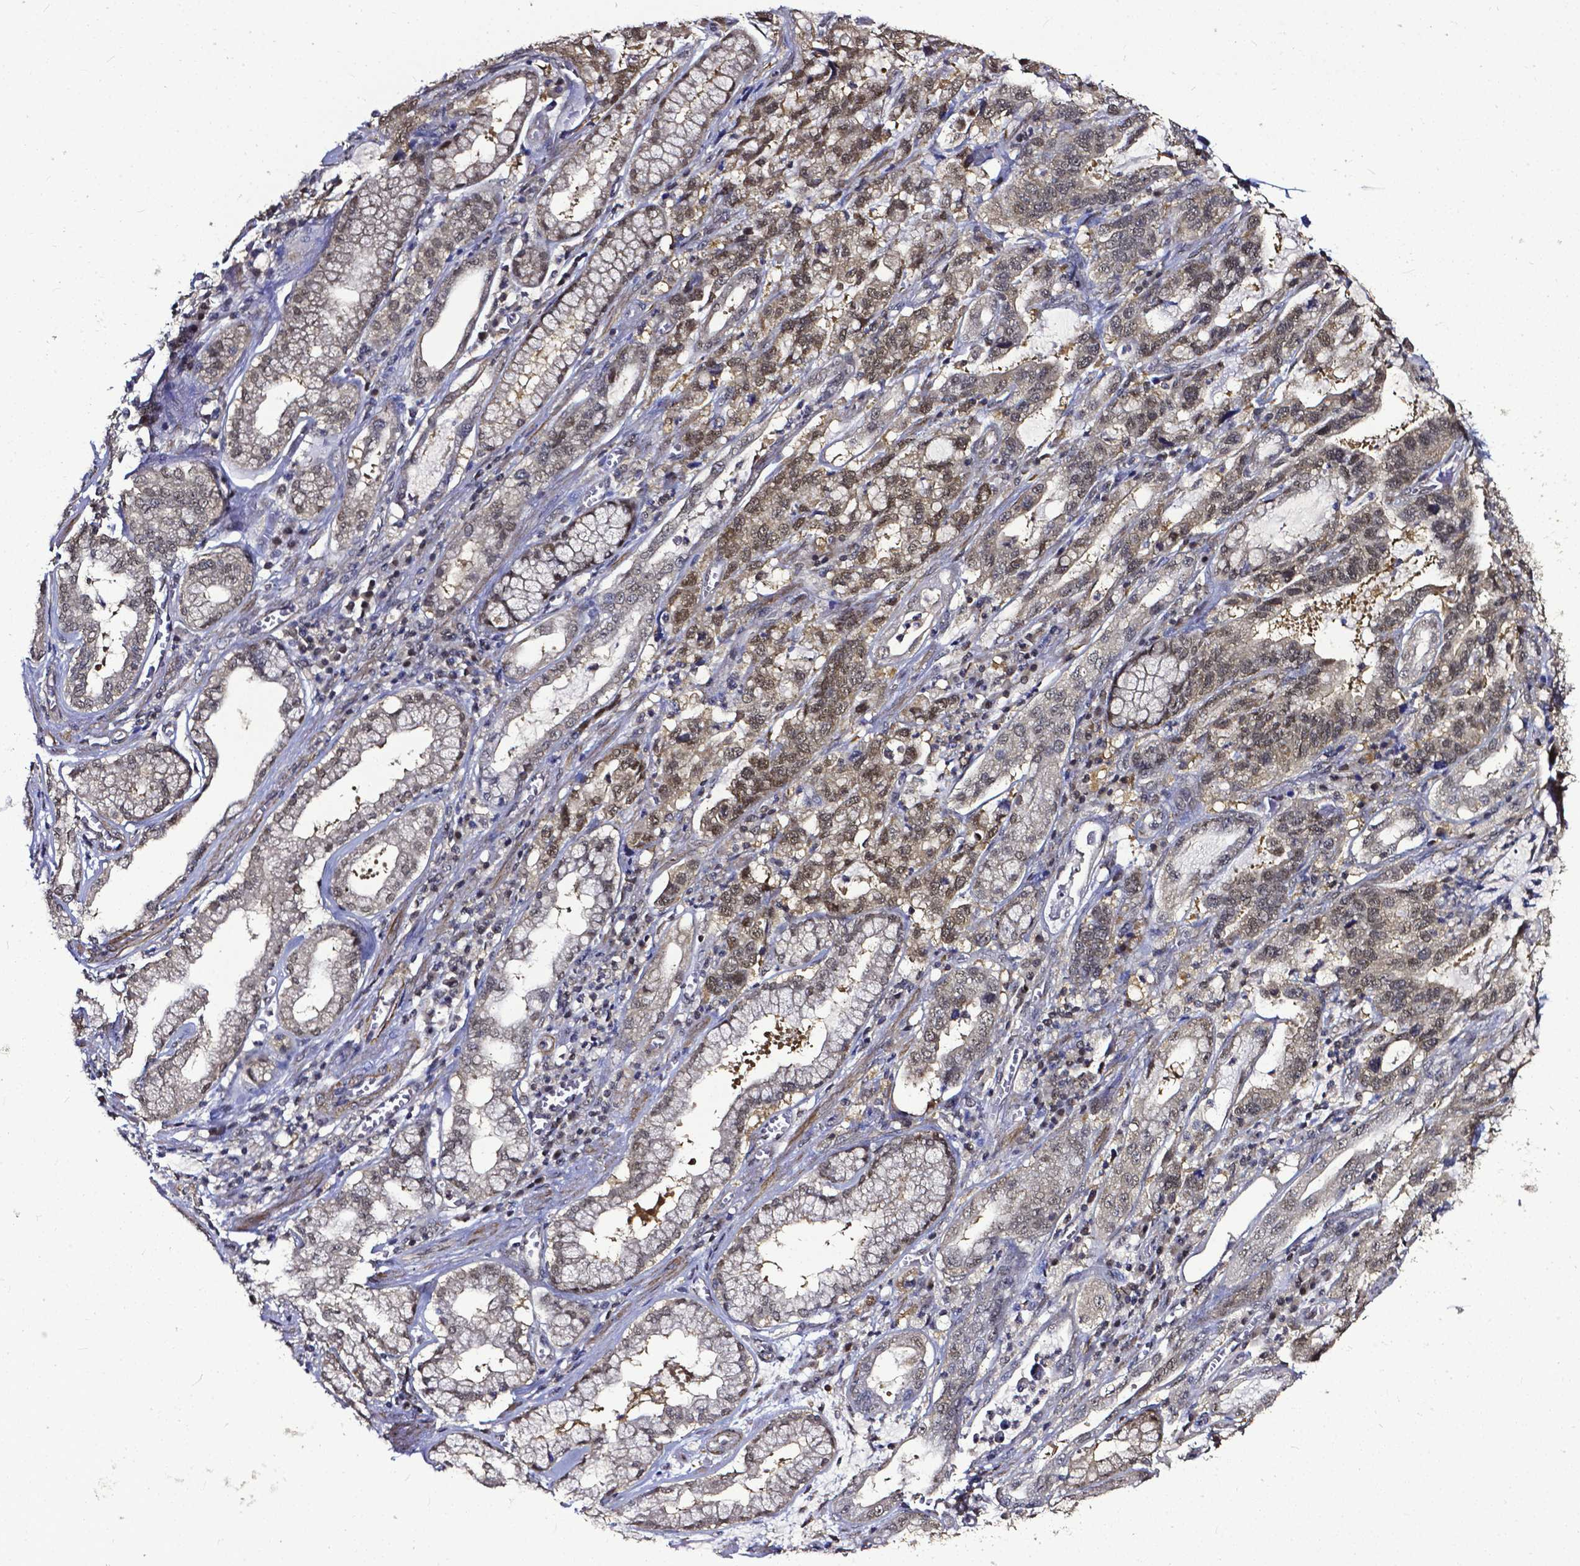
{"staining": {"intensity": "moderate", "quantity": "<25%", "location": "nuclear"}, "tissue": "stomach cancer", "cell_type": "Tumor cells", "image_type": "cancer", "snomed": [{"axis": "morphology", "description": "Adenocarcinoma, NOS"}, {"axis": "topography", "description": "Stomach, lower"}], "caption": "Immunohistochemical staining of stomach adenocarcinoma exhibits low levels of moderate nuclear positivity in about <25% of tumor cells.", "gene": "OTUB1", "patient": {"sex": "female", "age": 76}}